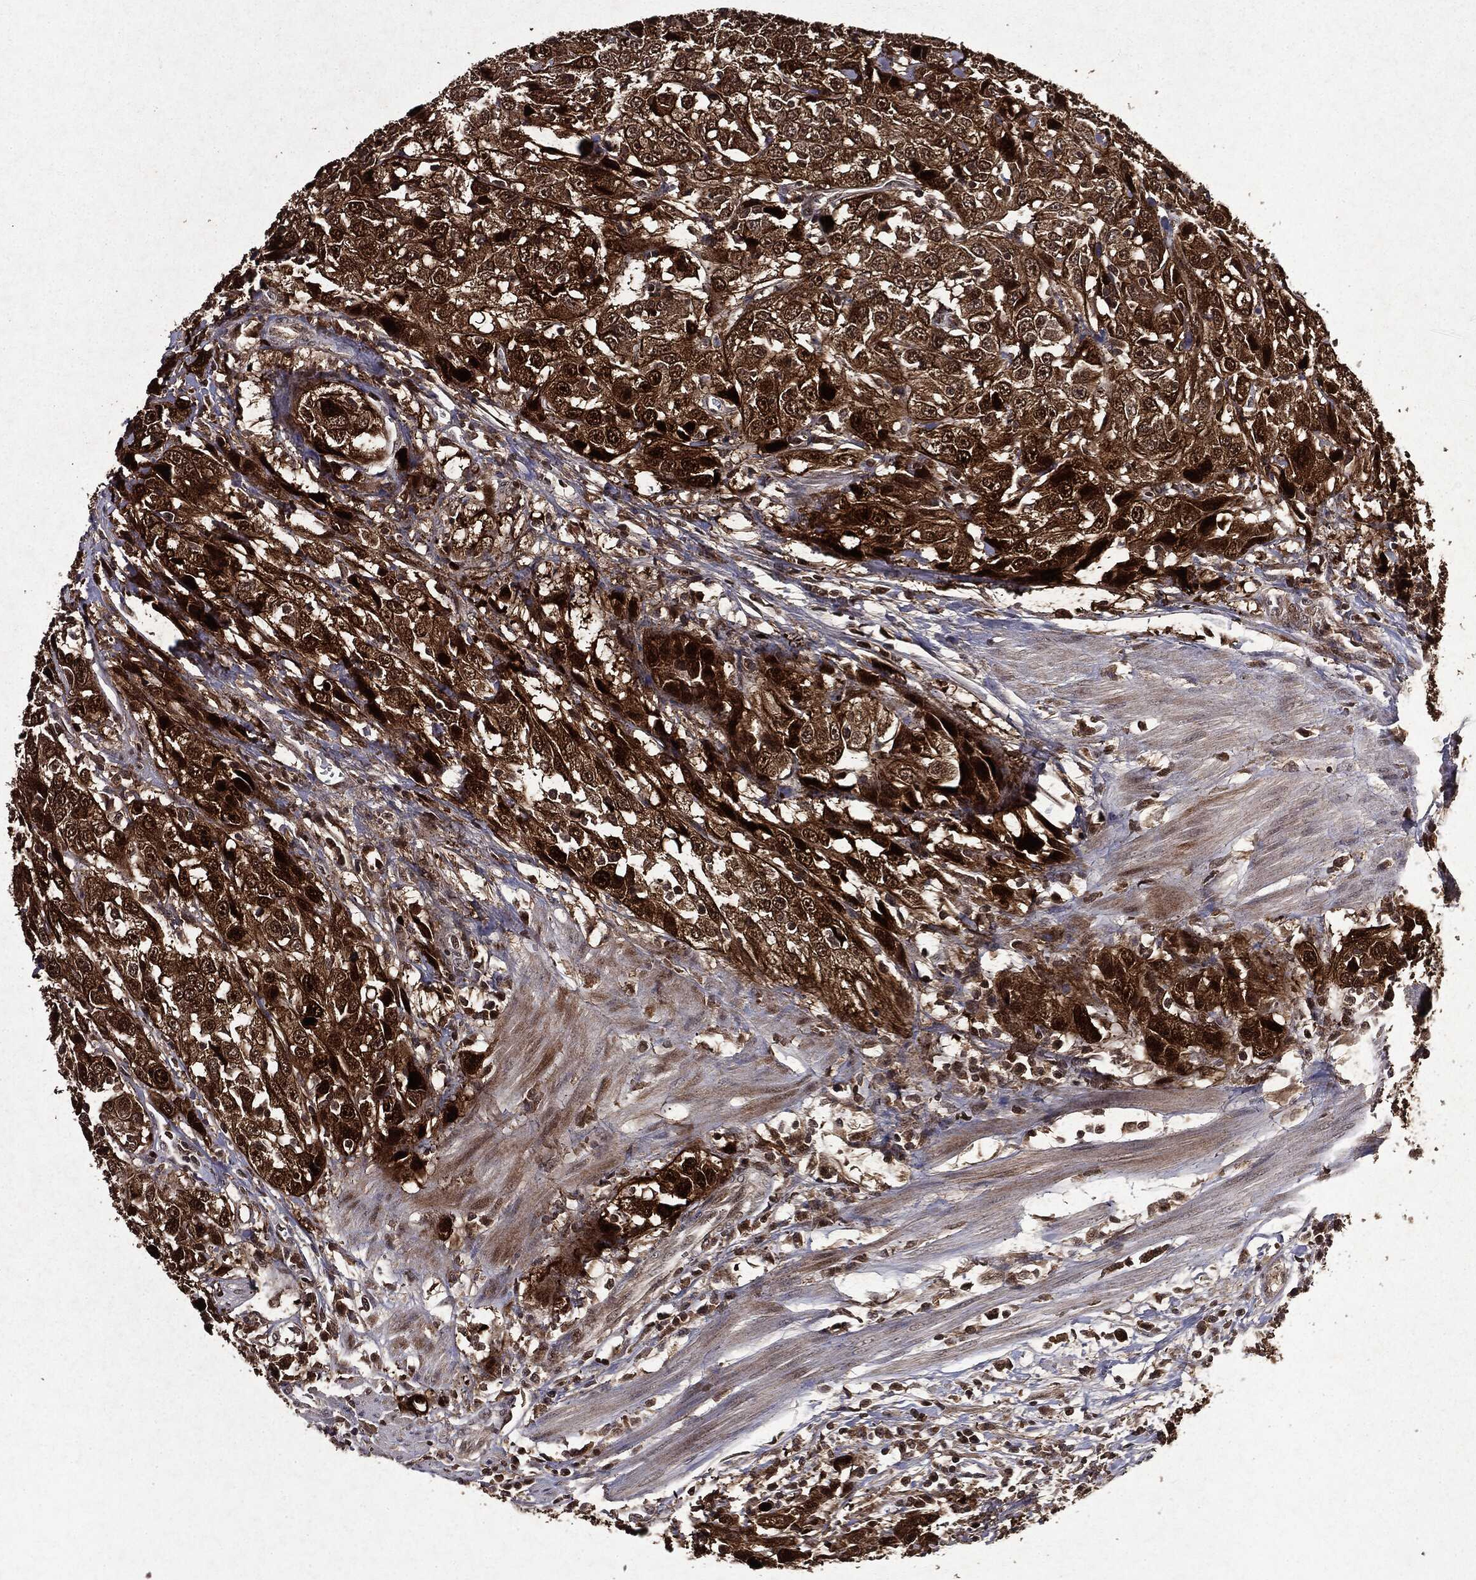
{"staining": {"intensity": "strong", "quantity": ">75%", "location": "cytoplasmic/membranous"}, "tissue": "urothelial cancer", "cell_type": "Tumor cells", "image_type": "cancer", "snomed": [{"axis": "morphology", "description": "Urothelial carcinoma, NOS"}, {"axis": "morphology", "description": "Urothelial carcinoma, High grade"}, {"axis": "topography", "description": "Urinary bladder"}], "caption": "Protein analysis of urothelial cancer tissue displays strong cytoplasmic/membranous positivity in about >75% of tumor cells.", "gene": "MTOR", "patient": {"sex": "female", "age": 73}}